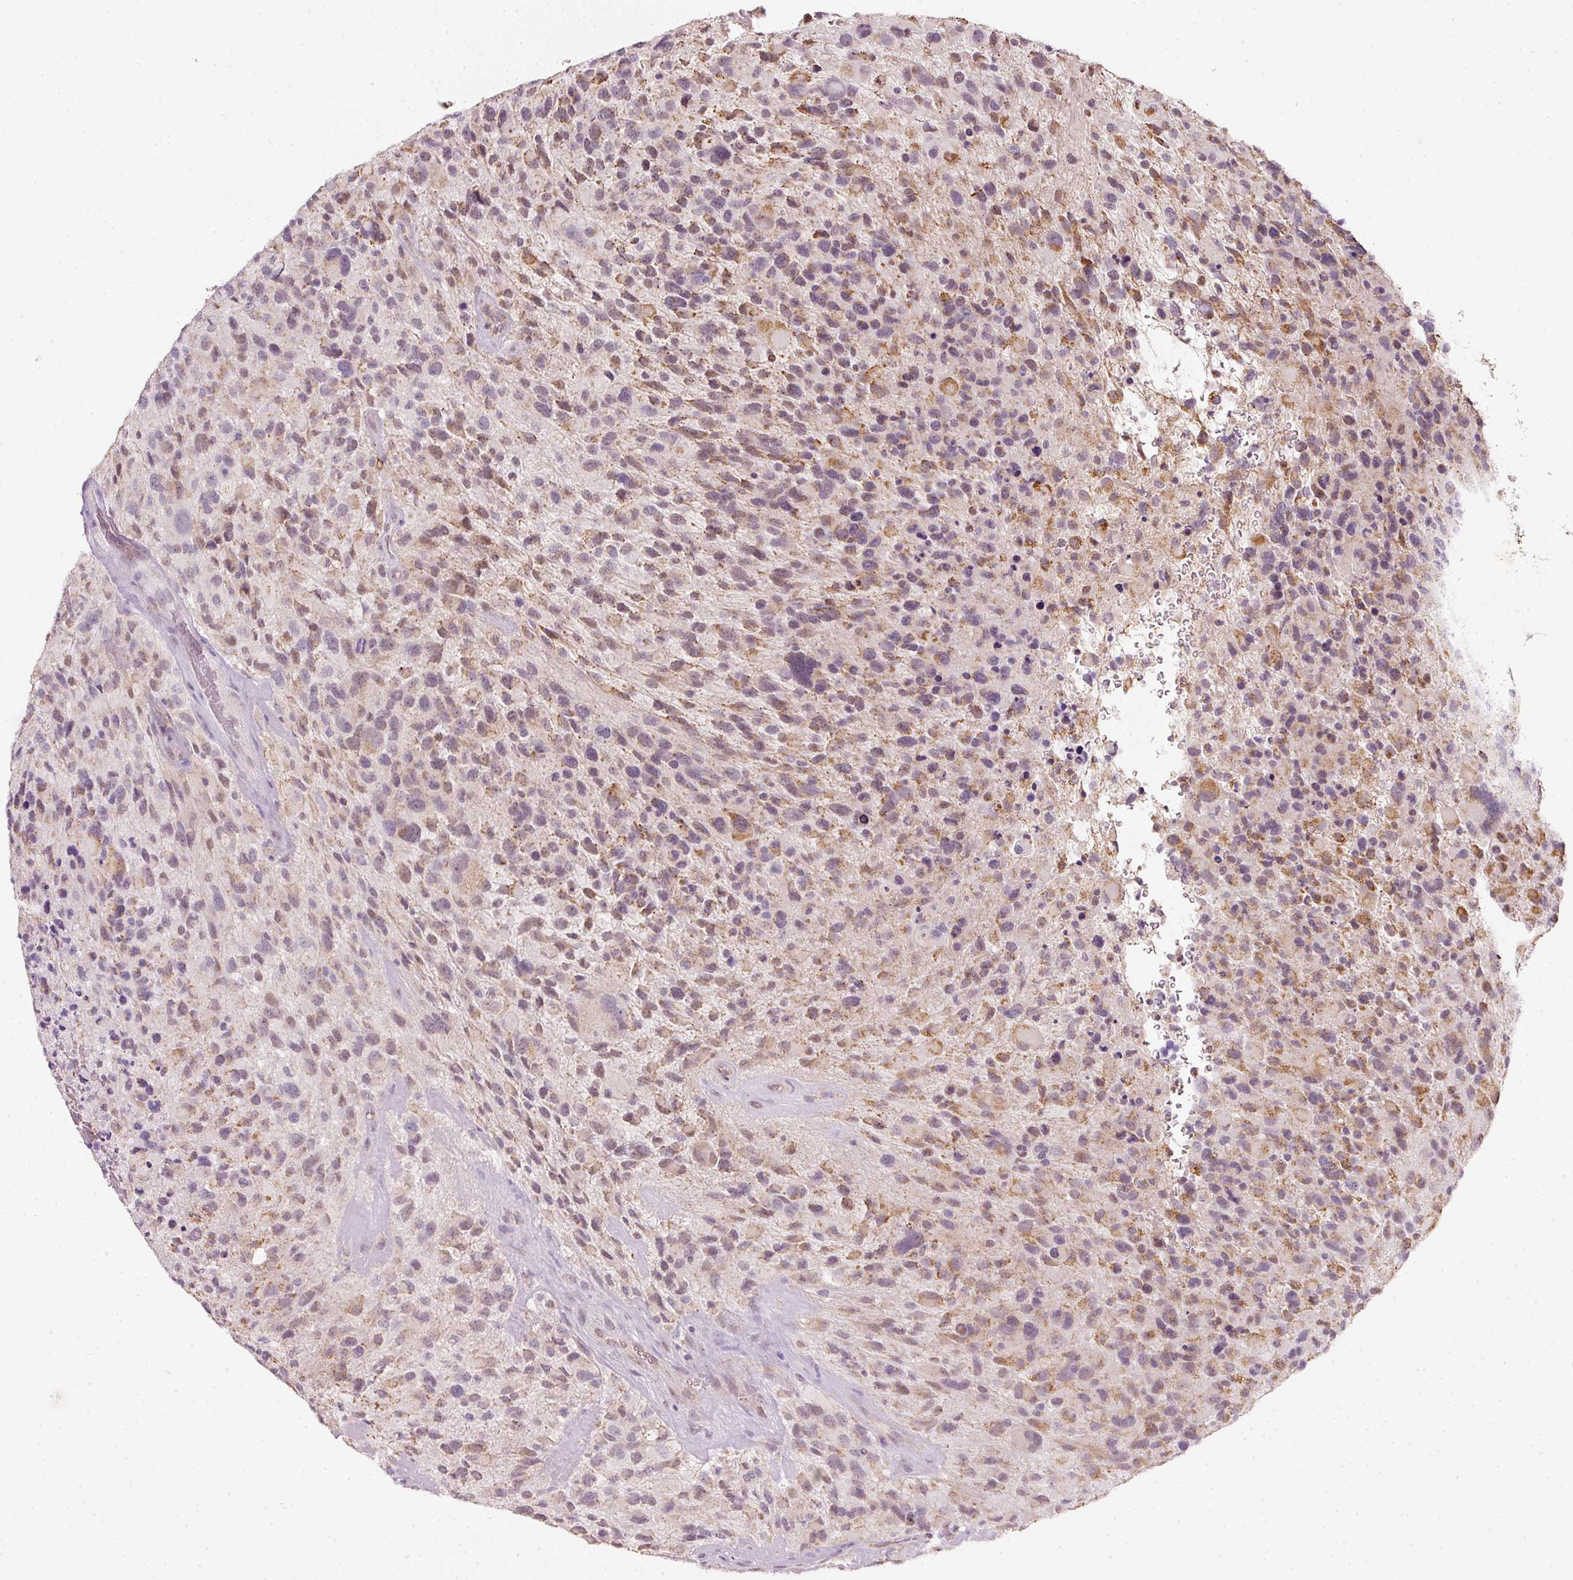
{"staining": {"intensity": "moderate", "quantity": "25%-75%", "location": "cytoplasmic/membranous,nuclear"}, "tissue": "glioma", "cell_type": "Tumor cells", "image_type": "cancer", "snomed": [{"axis": "morphology", "description": "Glioma, malignant, High grade"}, {"axis": "topography", "description": "Brain"}], "caption": "Malignant high-grade glioma tissue reveals moderate cytoplasmic/membranous and nuclear expression in approximately 25%-75% of tumor cells, visualized by immunohistochemistry. (DAB (3,3'-diaminobenzidine) = brown stain, brightfield microscopy at high magnification).", "gene": "FSTL3", "patient": {"sex": "female", "age": 67}}